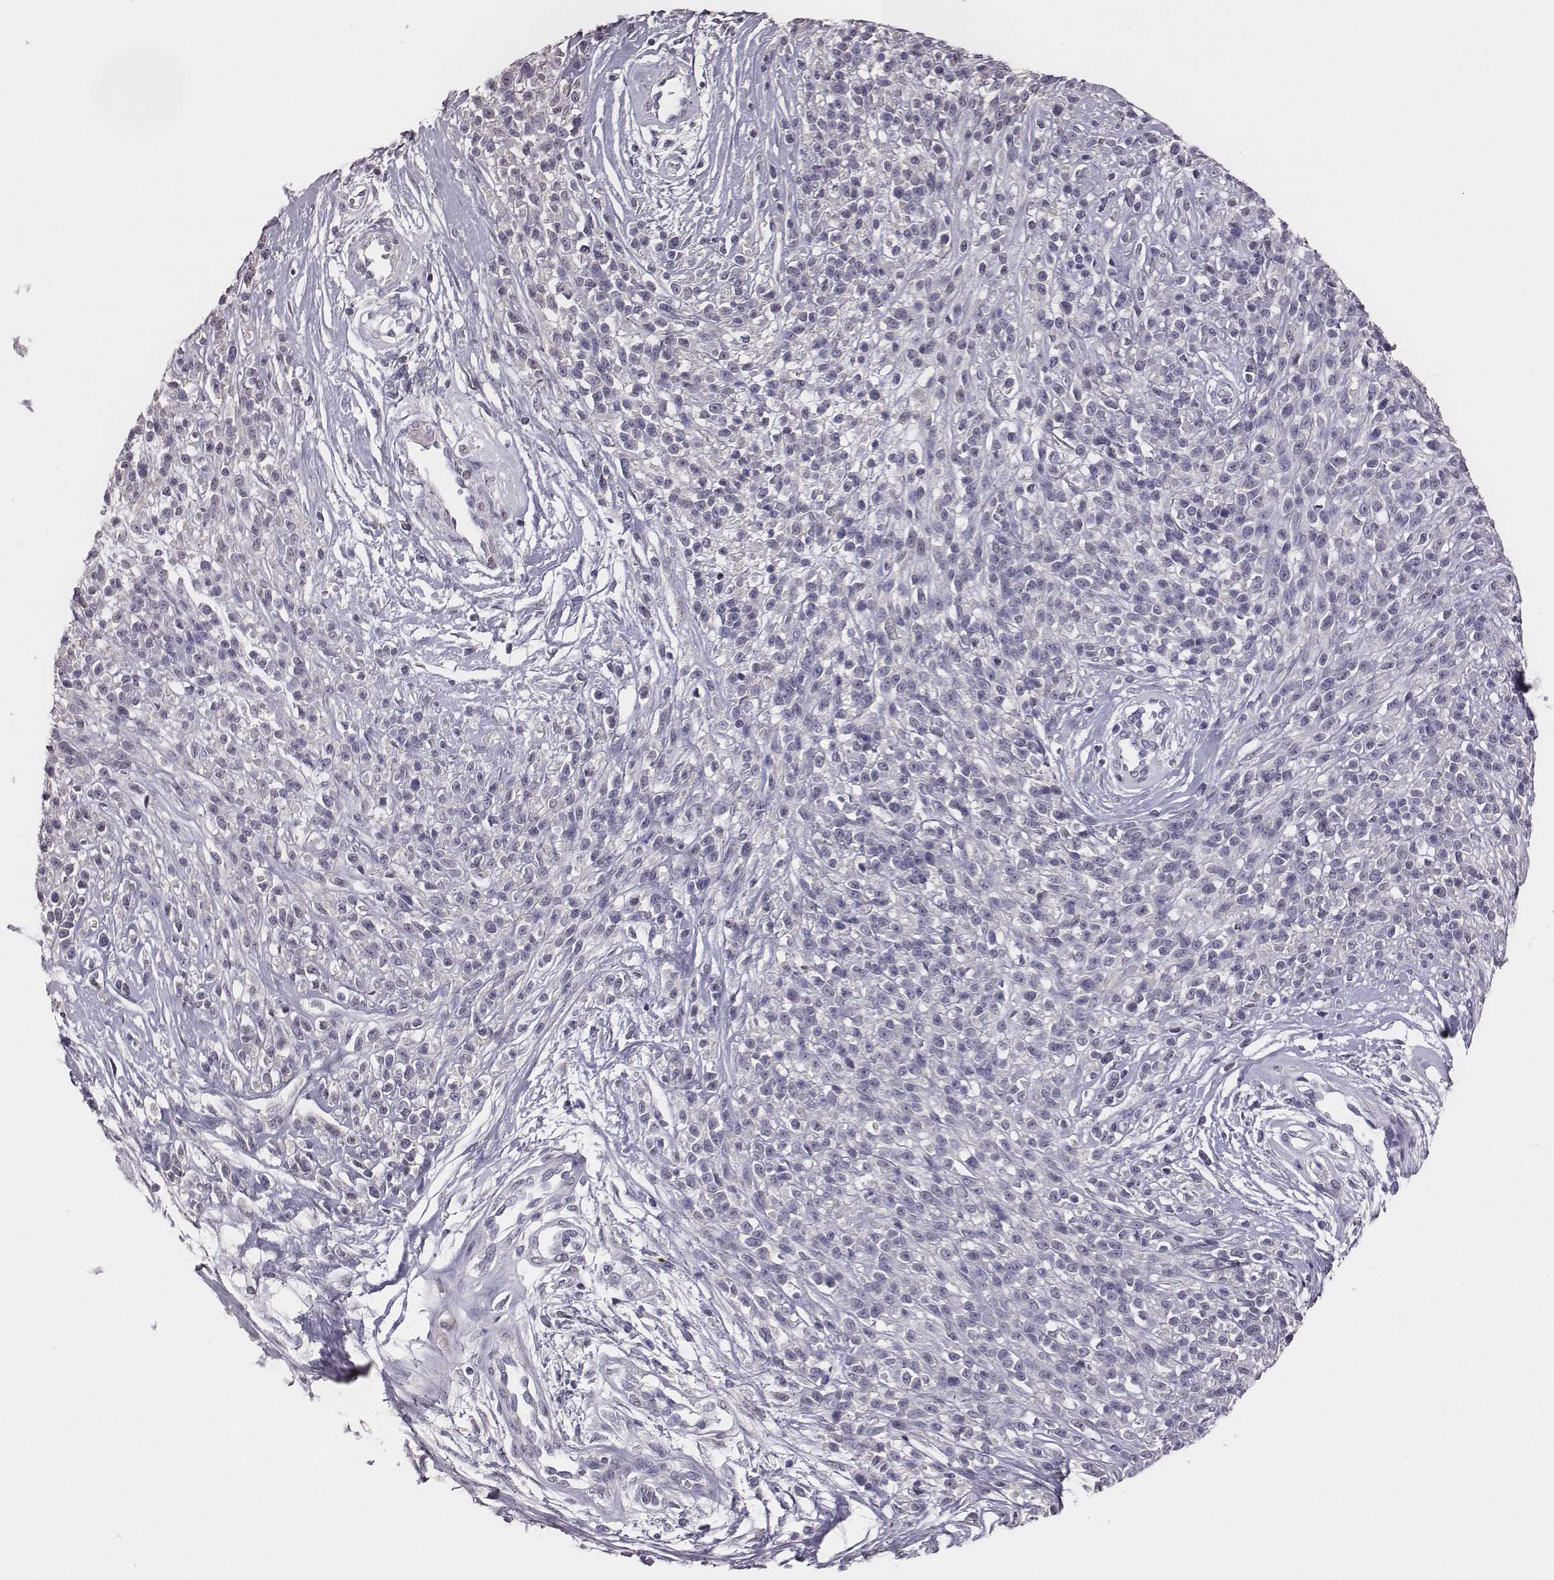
{"staining": {"intensity": "negative", "quantity": "none", "location": "none"}, "tissue": "melanoma", "cell_type": "Tumor cells", "image_type": "cancer", "snomed": [{"axis": "morphology", "description": "Malignant melanoma, NOS"}, {"axis": "topography", "description": "Skin"}, {"axis": "topography", "description": "Skin of trunk"}], "caption": "Immunohistochemical staining of human malignant melanoma demonstrates no significant positivity in tumor cells. Nuclei are stained in blue.", "gene": "EN1", "patient": {"sex": "male", "age": 74}}